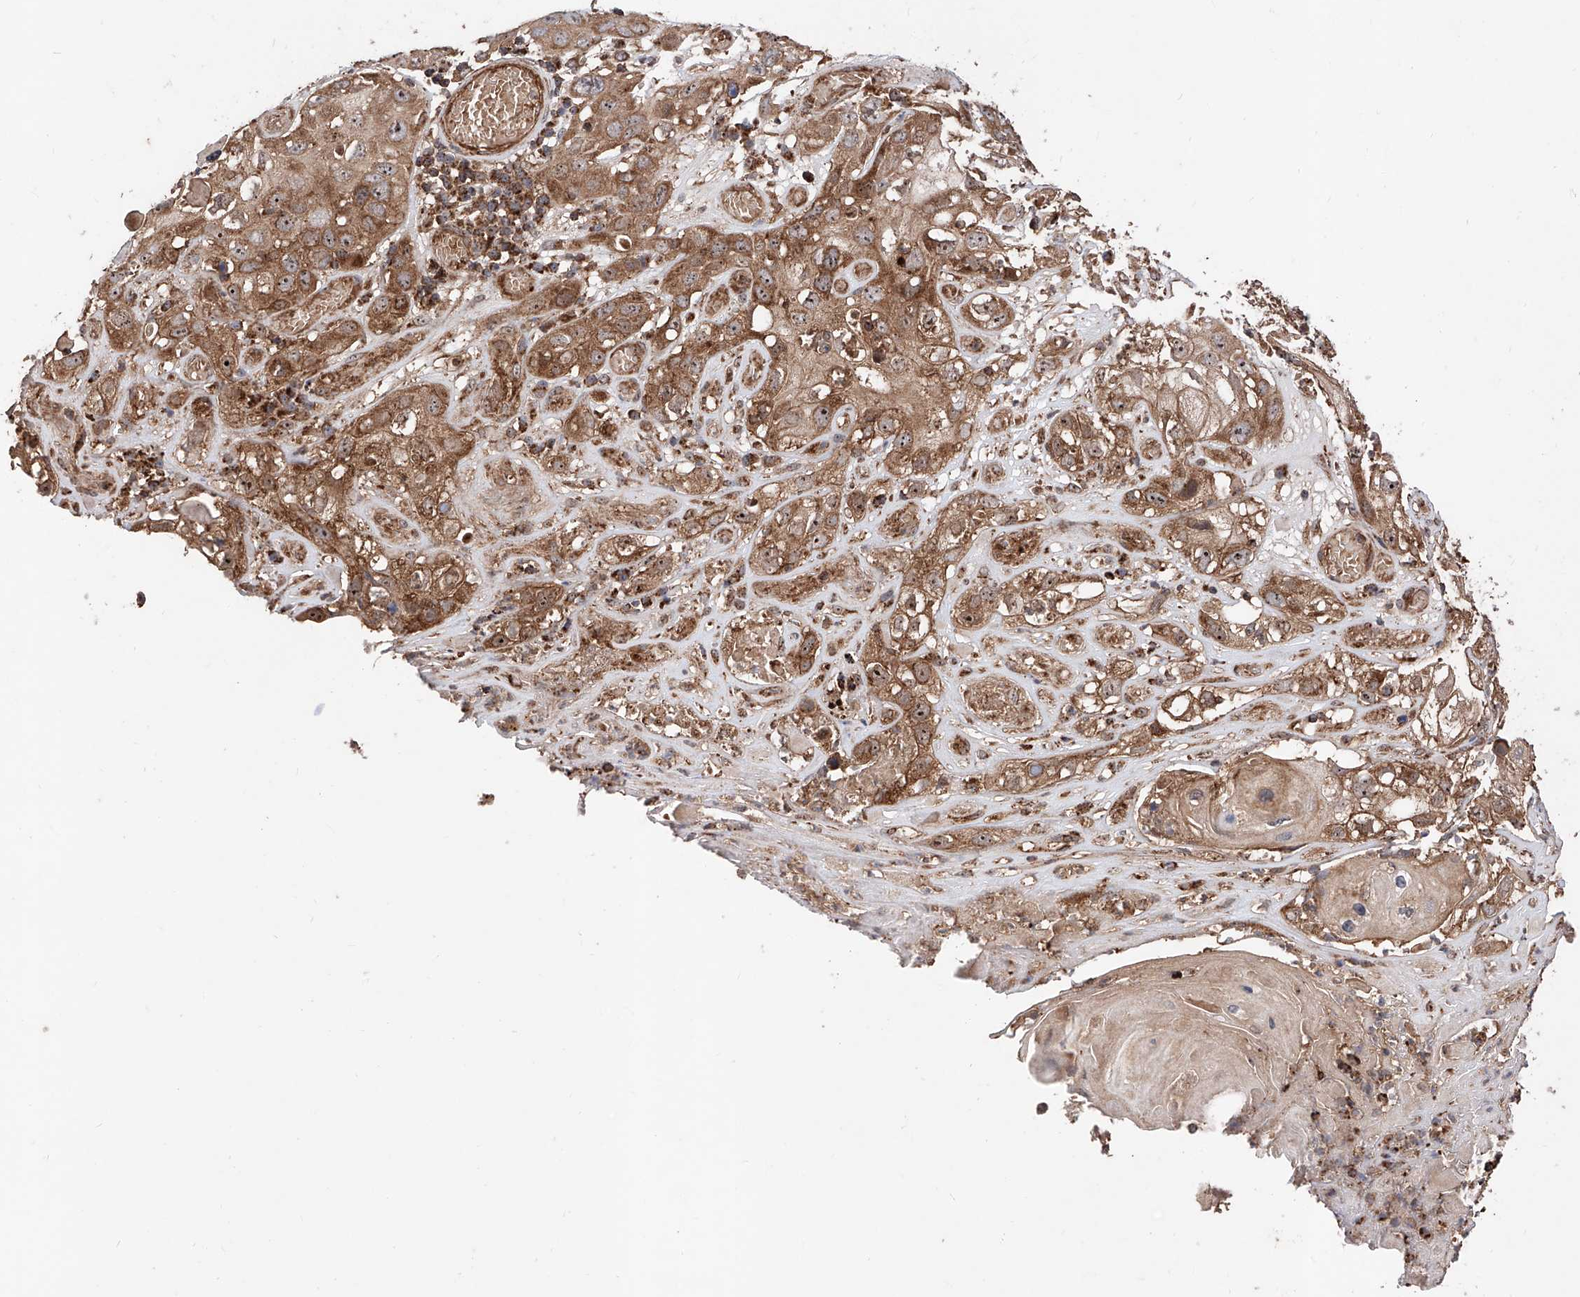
{"staining": {"intensity": "moderate", "quantity": ">75%", "location": "cytoplasmic/membranous"}, "tissue": "skin cancer", "cell_type": "Tumor cells", "image_type": "cancer", "snomed": [{"axis": "morphology", "description": "Squamous cell carcinoma, NOS"}, {"axis": "topography", "description": "Skin"}], "caption": "Tumor cells demonstrate medium levels of moderate cytoplasmic/membranous staining in about >75% of cells in skin squamous cell carcinoma.", "gene": "PISD", "patient": {"sex": "male", "age": 55}}